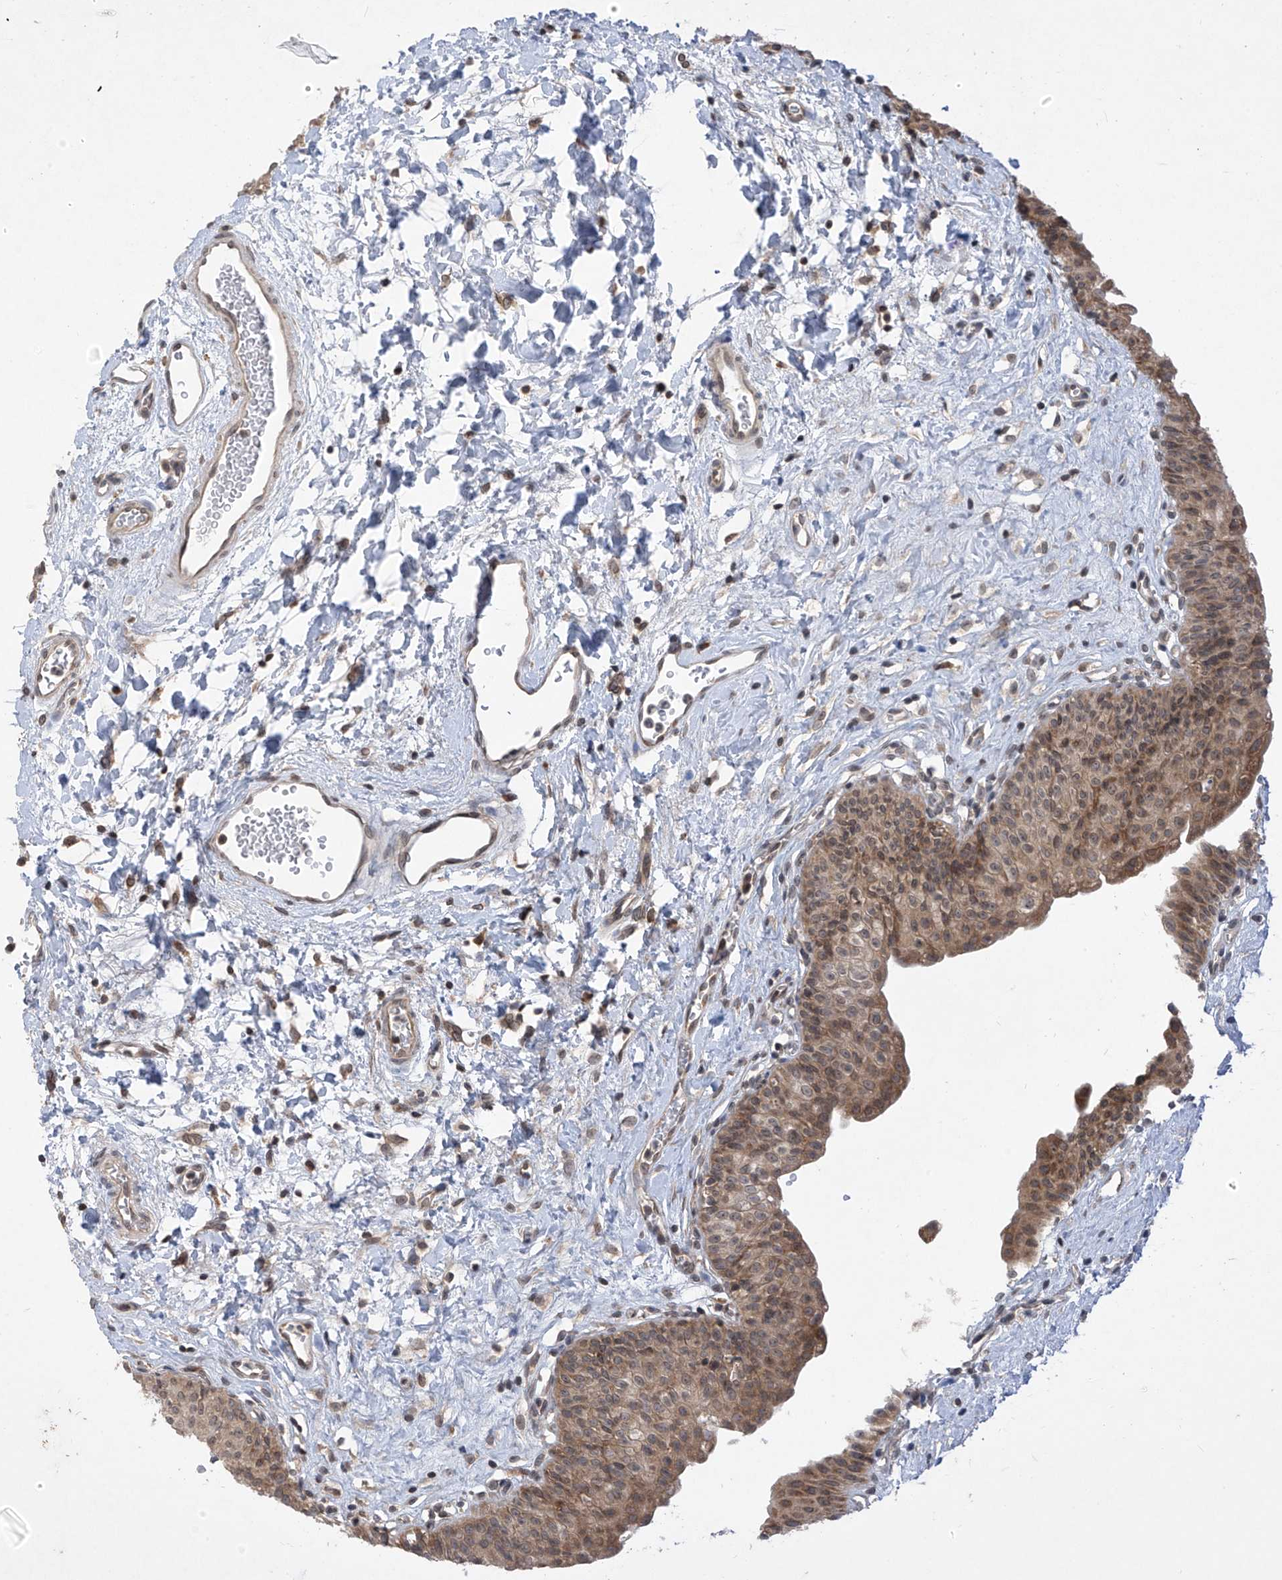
{"staining": {"intensity": "moderate", "quantity": ">75%", "location": "cytoplasmic/membranous"}, "tissue": "urinary bladder", "cell_type": "Urothelial cells", "image_type": "normal", "snomed": [{"axis": "morphology", "description": "Normal tissue, NOS"}, {"axis": "topography", "description": "Urinary bladder"}], "caption": "Immunohistochemical staining of normal urinary bladder displays moderate cytoplasmic/membranous protein positivity in approximately >75% of urothelial cells.", "gene": "RPL34", "patient": {"sex": "male", "age": 51}}